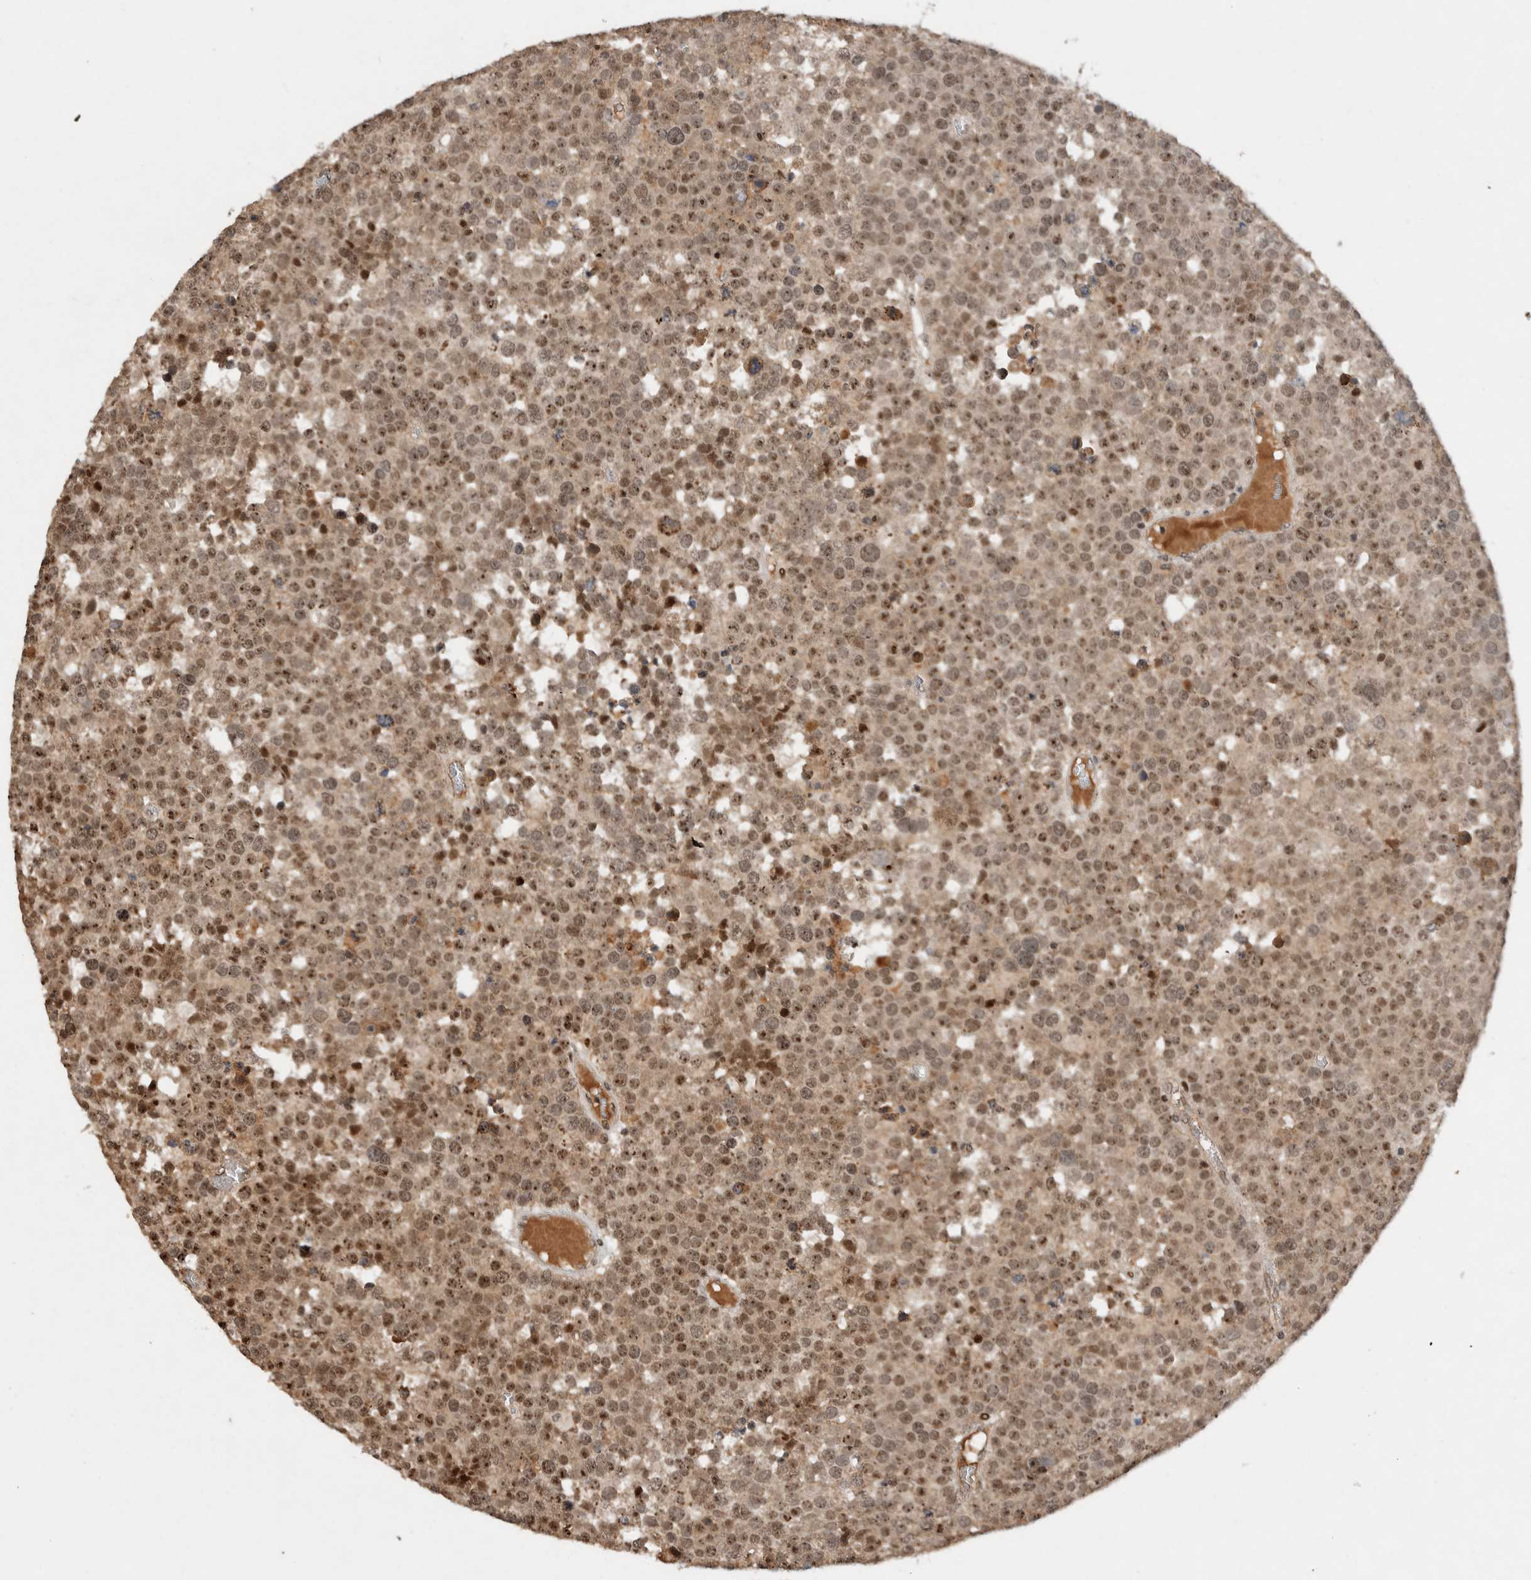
{"staining": {"intensity": "moderate", "quantity": ">75%", "location": "nuclear"}, "tissue": "testis cancer", "cell_type": "Tumor cells", "image_type": "cancer", "snomed": [{"axis": "morphology", "description": "Seminoma, NOS"}, {"axis": "topography", "description": "Testis"}], "caption": "An immunohistochemistry (IHC) histopathology image of neoplastic tissue is shown. Protein staining in brown highlights moderate nuclear positivity in testis cancer within tumor cells.", "gene": "ZNF521", "patient": {"sex": "male", "age": 71}}